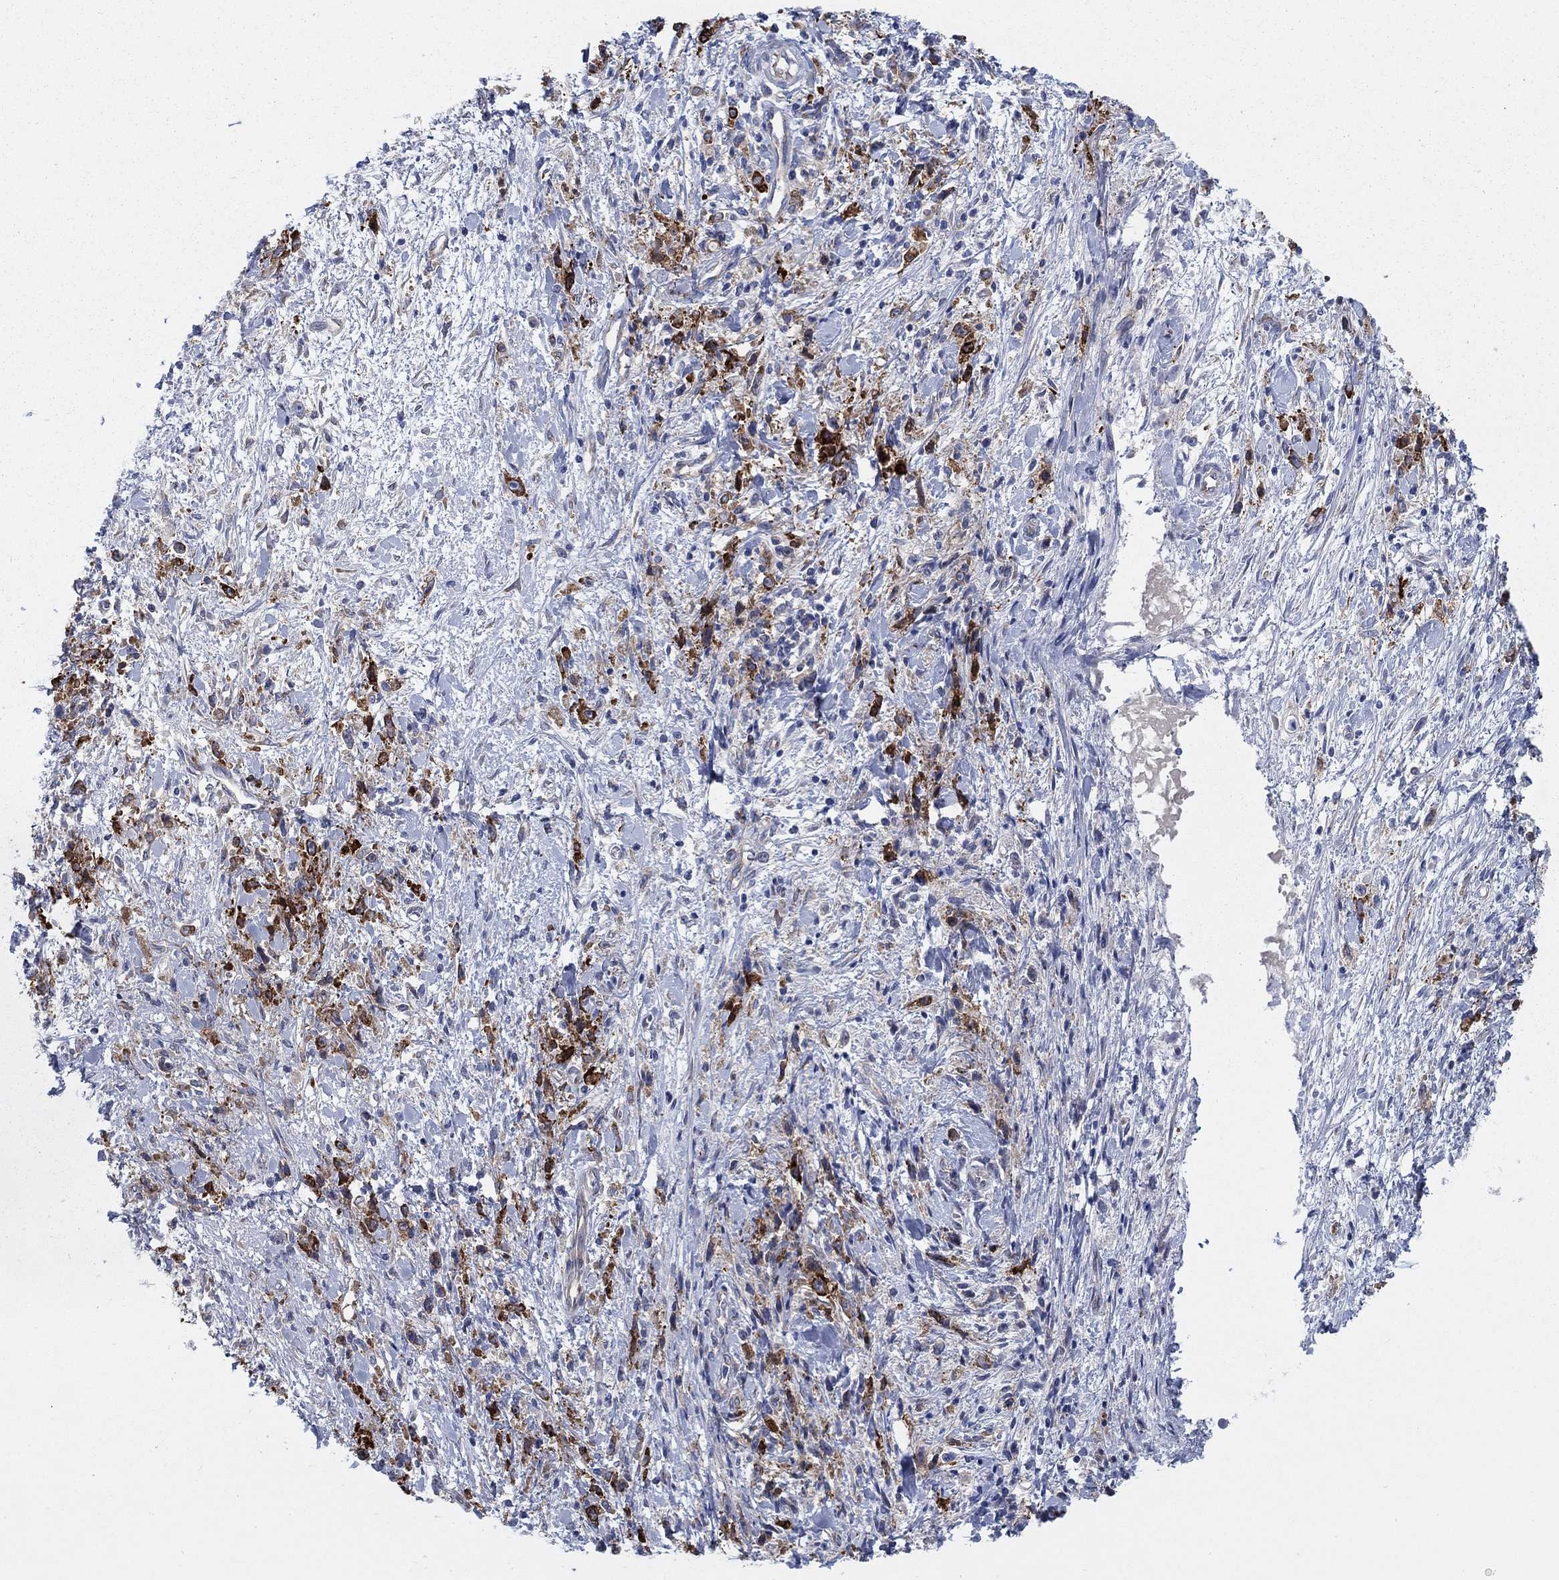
{"staining": {"intensity": "strong", "quantity": ">75%", "location": "cytoplasmic/membranous"}, "tissue": "stomach cancer", "cell_type": "Tumor cells", "image_type": "cancer", "snomed": [{"axis": "morphology", "description": "Adenocarcinoma, NOS"}, {"axis": "topography", "description": "Stomach"}], "caption": "Human stomach adenocarcinoma stained for a protein (brown) exhibits strong cytoplasmic/membranous positive positivity in about >75% of tumor cells.", "gene": "TMEM59", "patient": {"sex": "female", "age": 59}}